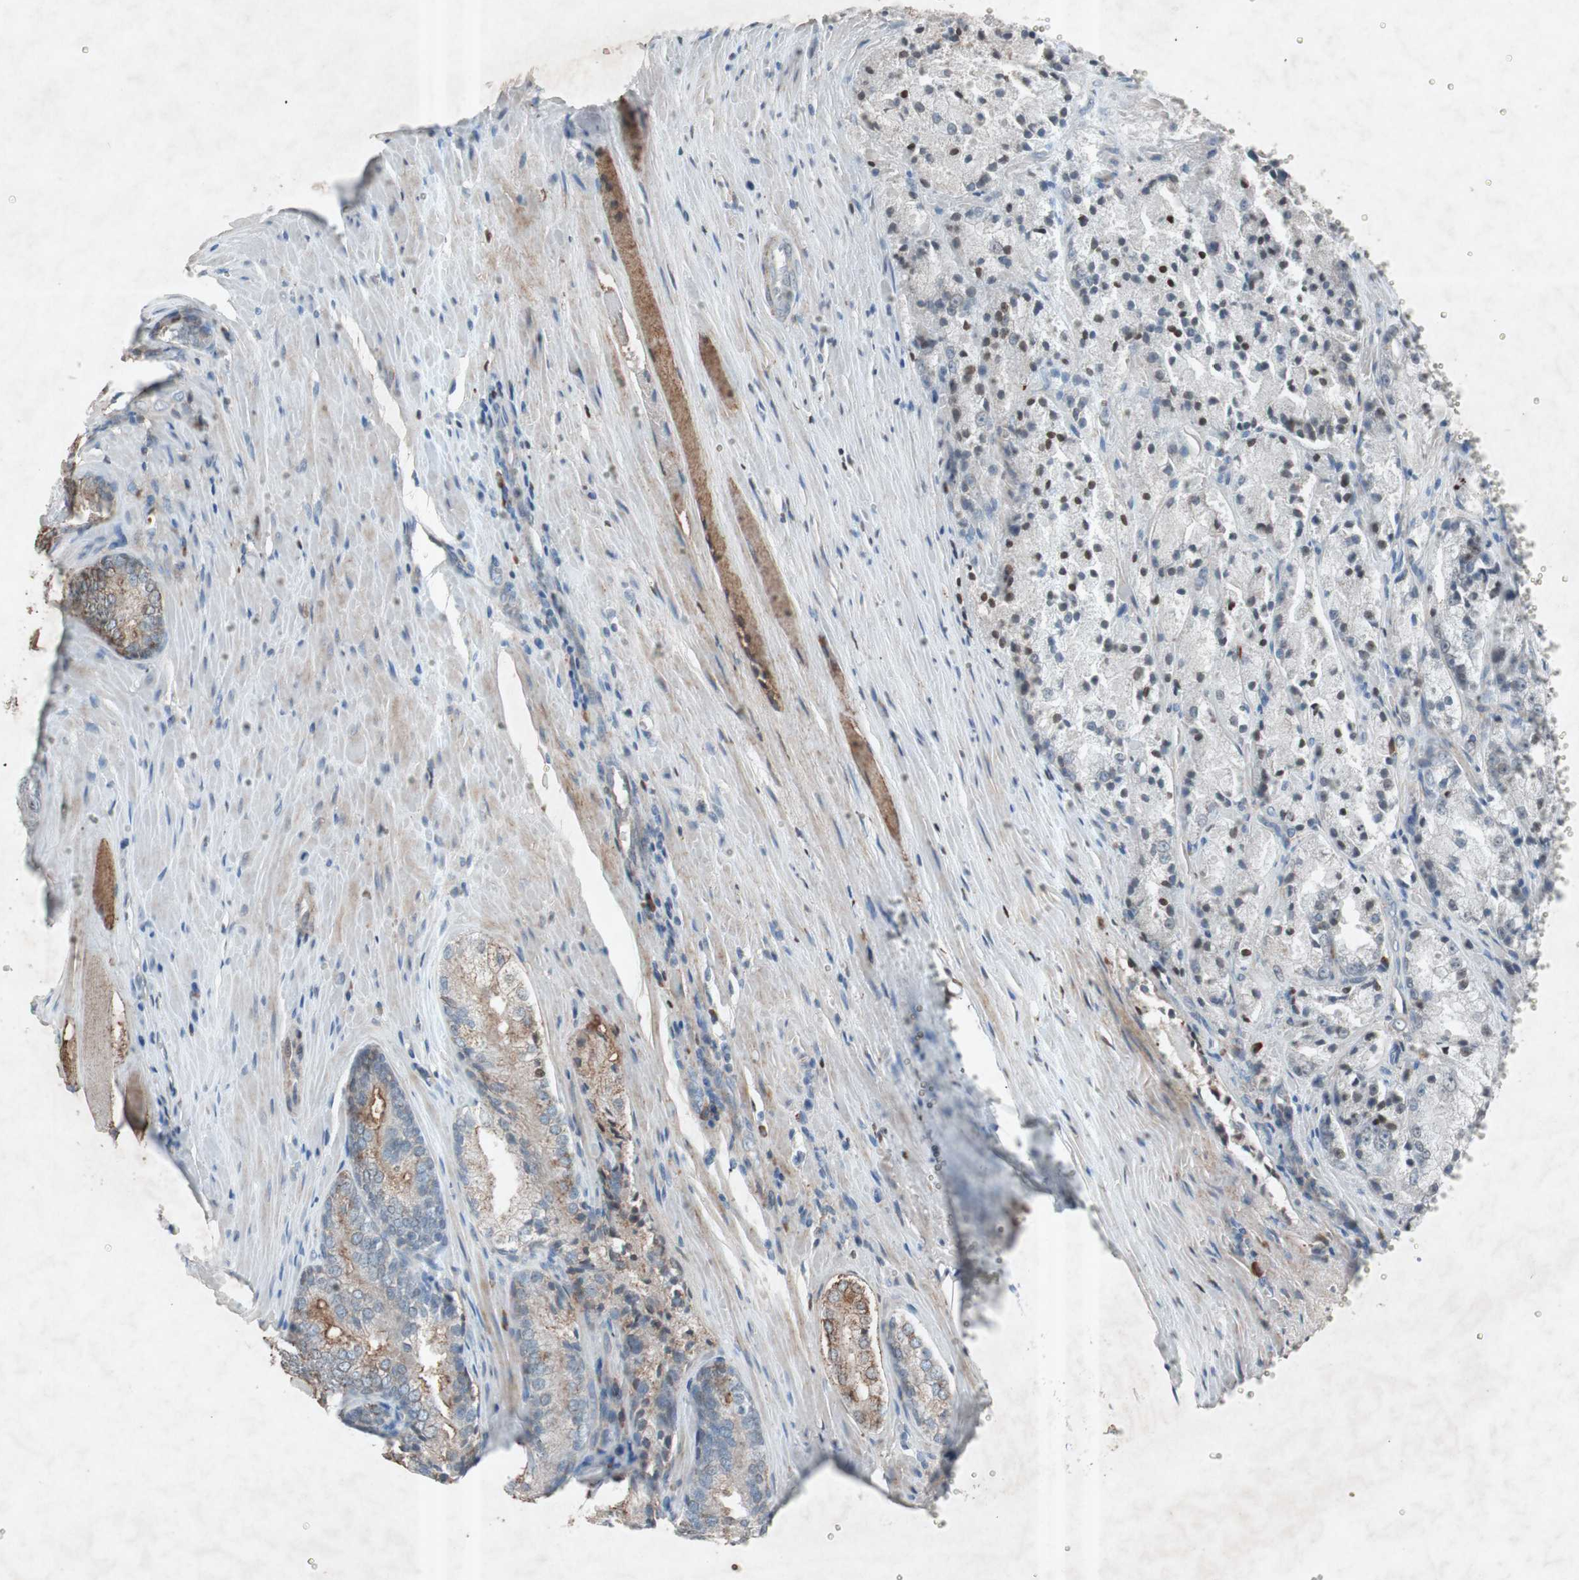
{"staining": {"intensity": "weak", "quantity": "25%-75%", "location": "cytoplasmic/membranous,nuclear"}, "tissue": "prostate cancer", "cell_type": "Tumor cells", "image_type": "cancer", "snomed": [{"axis": "morphology", "description": "Adenocarcinoma, Low grade"}, {"axis": "topography", "description": "Prostate"}], "caption": "Prostate adenocarcinoma (low-grade) tissue displays weak cytoplasmic/membranous and nuclear staining in approximately 25%-75% of tumor cells, visualized by immunohistochemistry.", "gene": "GRB7", "patient": {"sex": "male", "age": 64}}